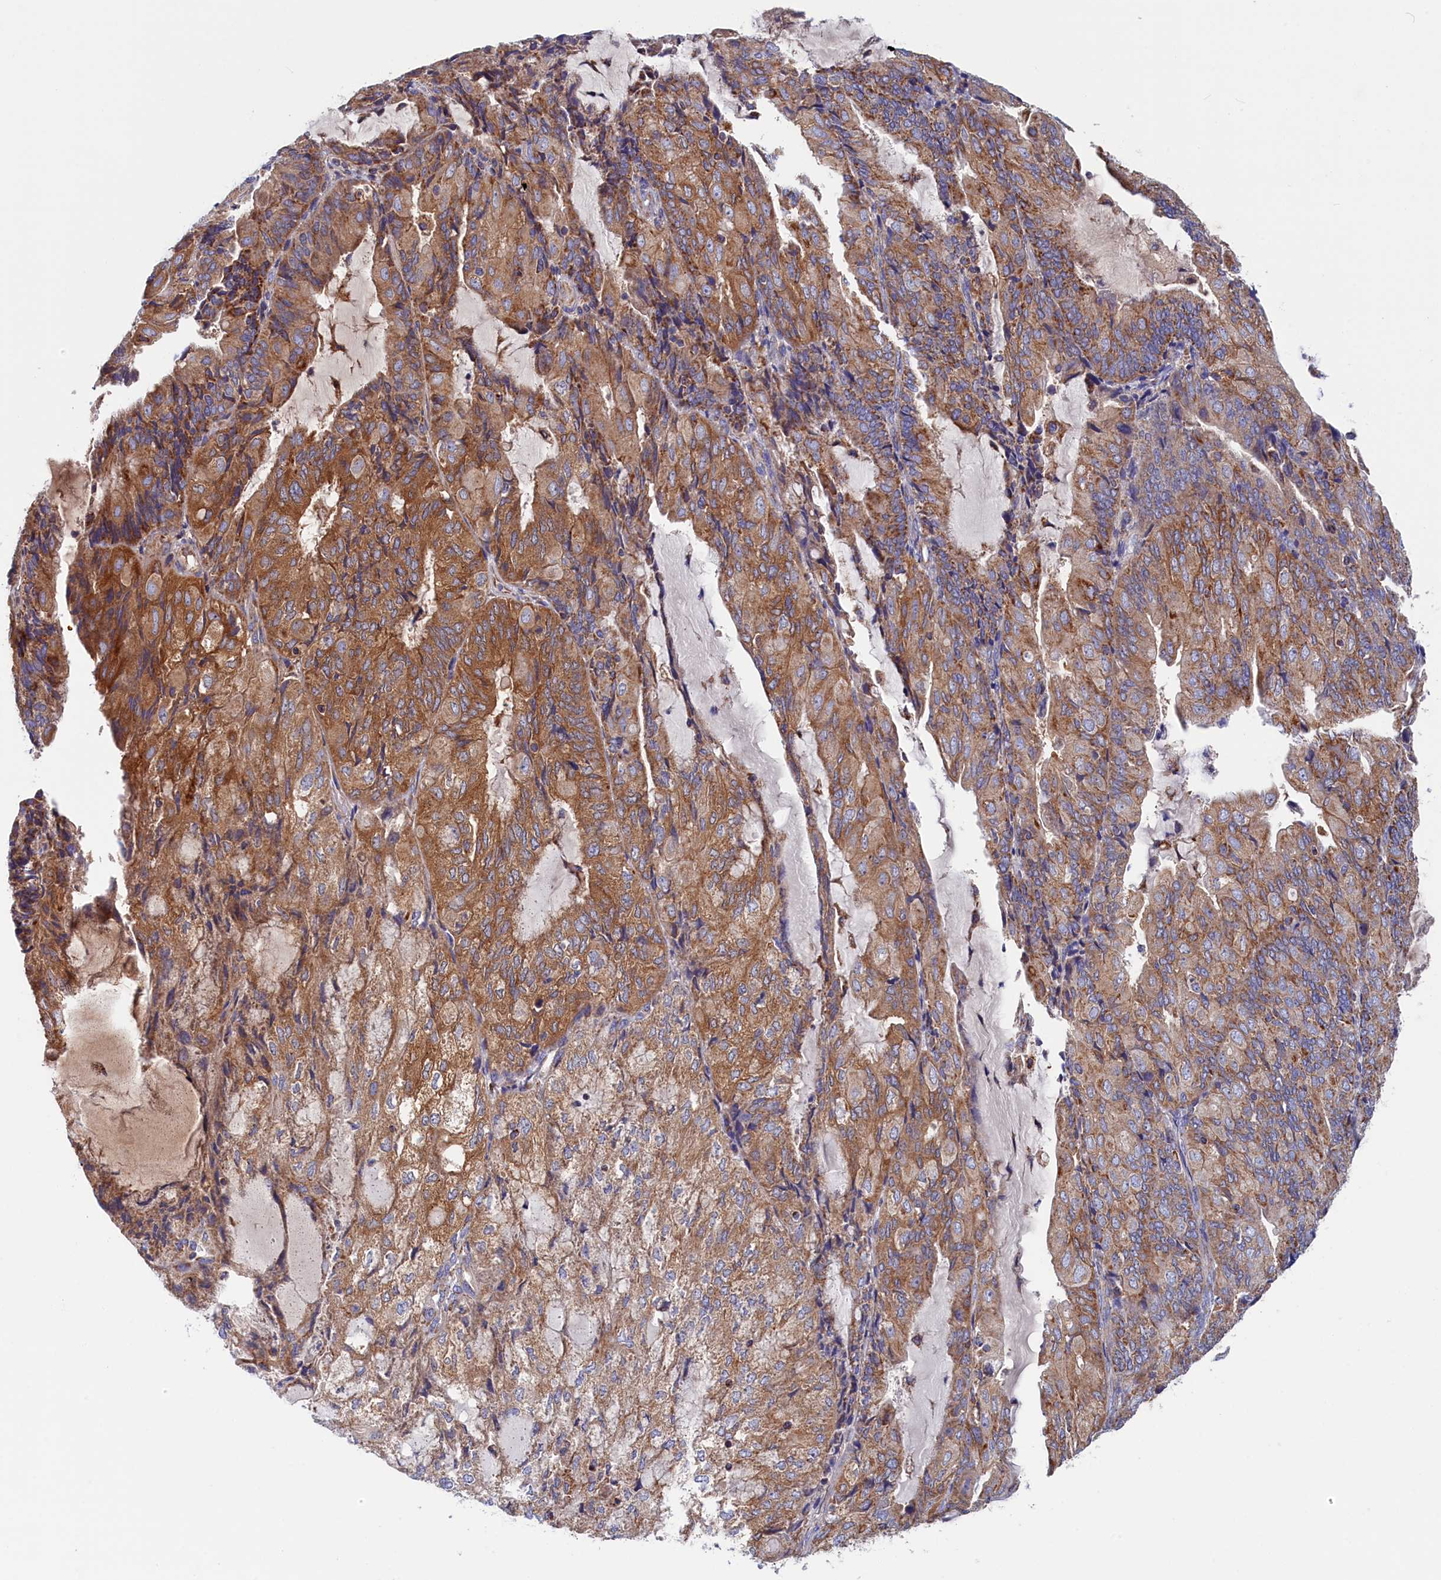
{"staining": {"intensity": "moderate", "quantity": ">75%", "location": "cytoplasmic/membranous"}, "tissue": "endometrial cancer", "cell_type": "Tumor cells", "image_type": "cancer", "snomed": [{"axis": "morphology", "description": "Adenocarcinoma, NOS"}, {"axis": "topography", "description": "Endometrium"}], "caption": "This histopathology image reveals adenocarcinoma (endometrial) stained with immunohistochemistry (IHC) to label a protein in brown. The cytoplasmic/membranous of tumor cells show moderate positivity for the protein. Nuclei are counter-stained blue.", "gene": "WDR83", "patient": {"sex": "female", "age": 81}}